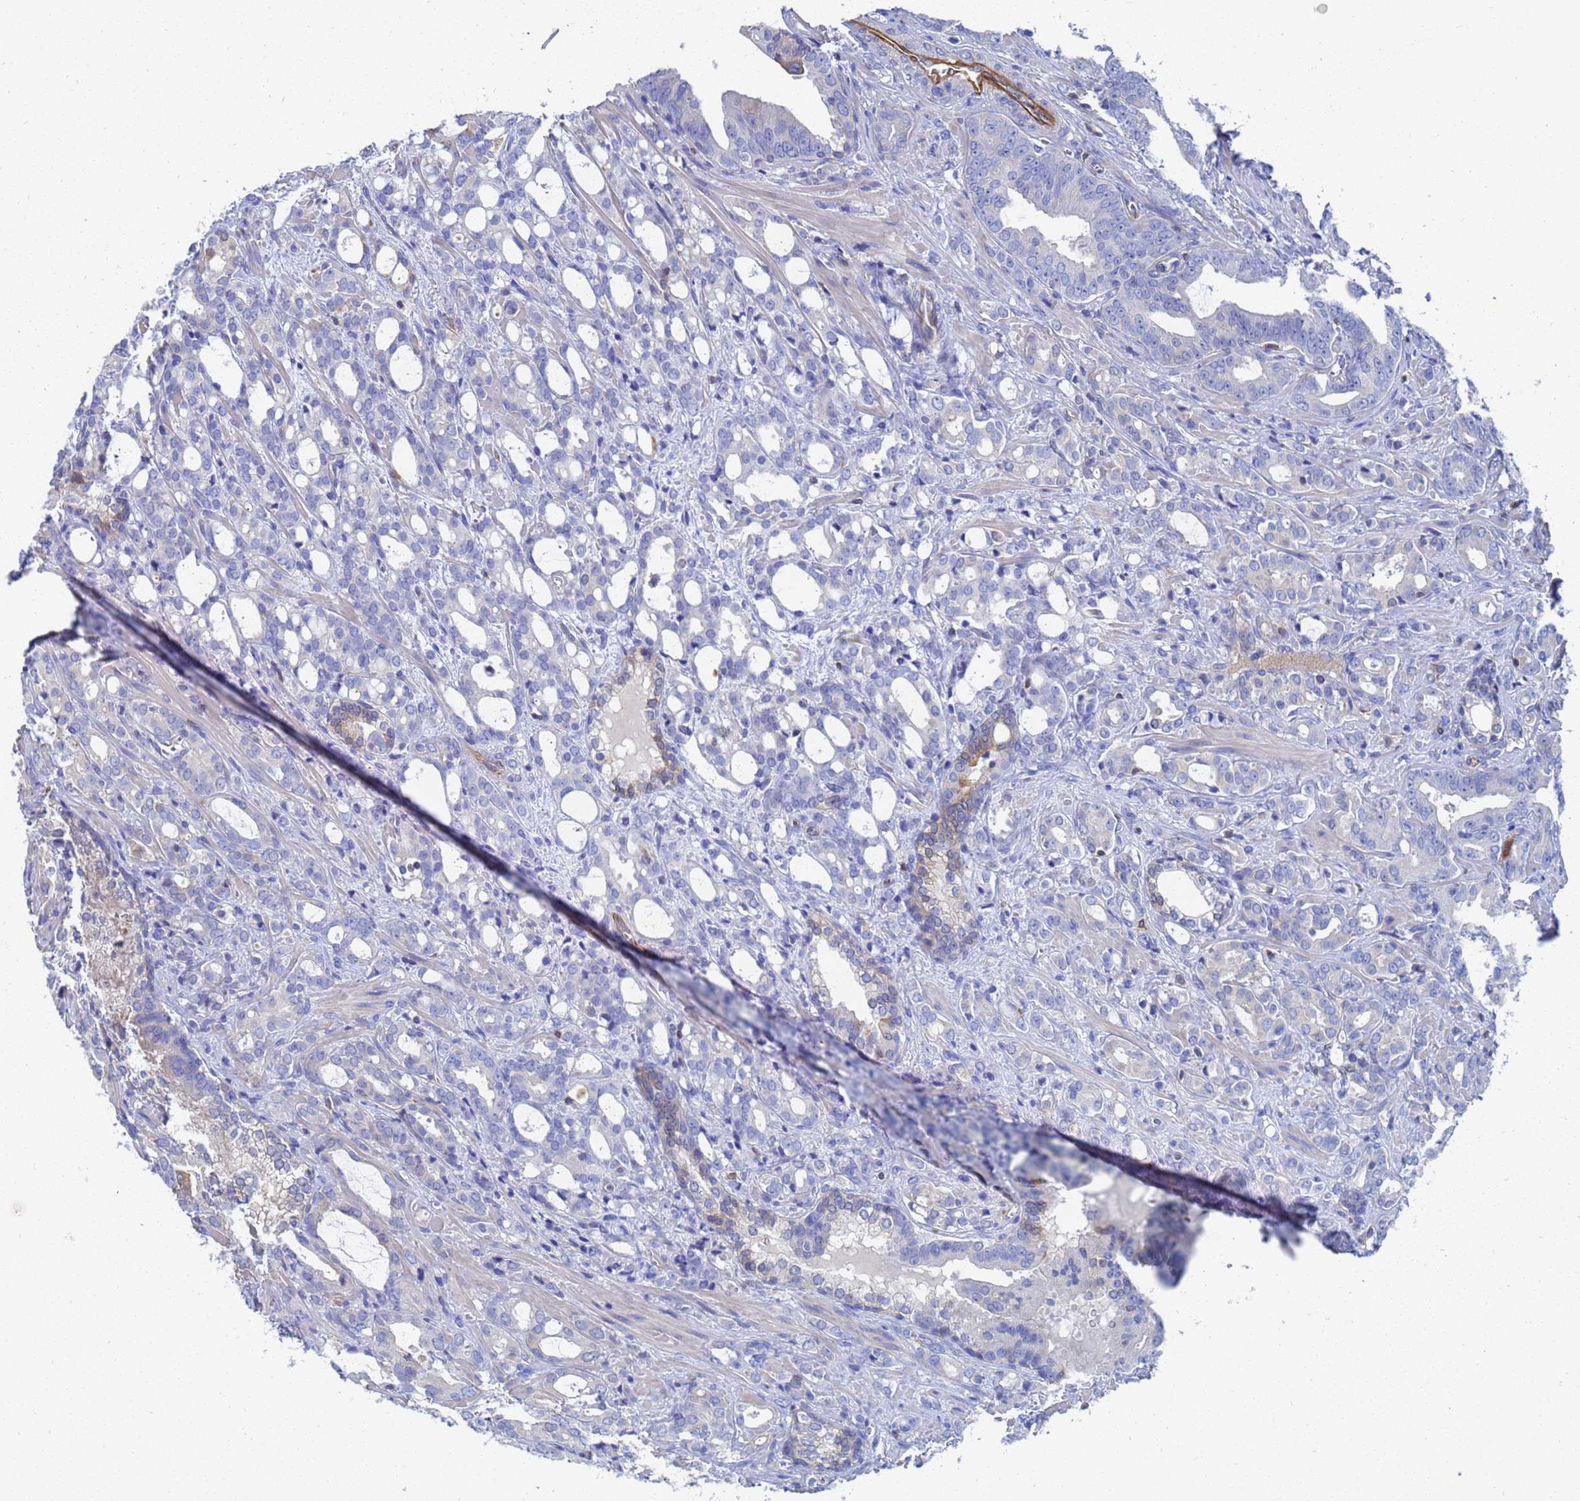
{"staining": {"intensity": "negative", "quantity": "none", "location": "none"}, "tissue": "prostate cancer", "cell_type": "Tumor cells", "image_type": "cancer", "snomed": [{"axis": "morphology", "description": "Adenocarcinoma, High grade"}, {"axis": "topography", "description": "Prostate"}], "caption": "The IHC histopathology image has no significant positivity in tumor cells of prostate high-grade adenocarcinoma tissue. (DAB immunohistochemistry visualized using brightfield microscopy, high magnification).", "gene": "GCHFR", "patient": {"sex": "male", "age": 72}}